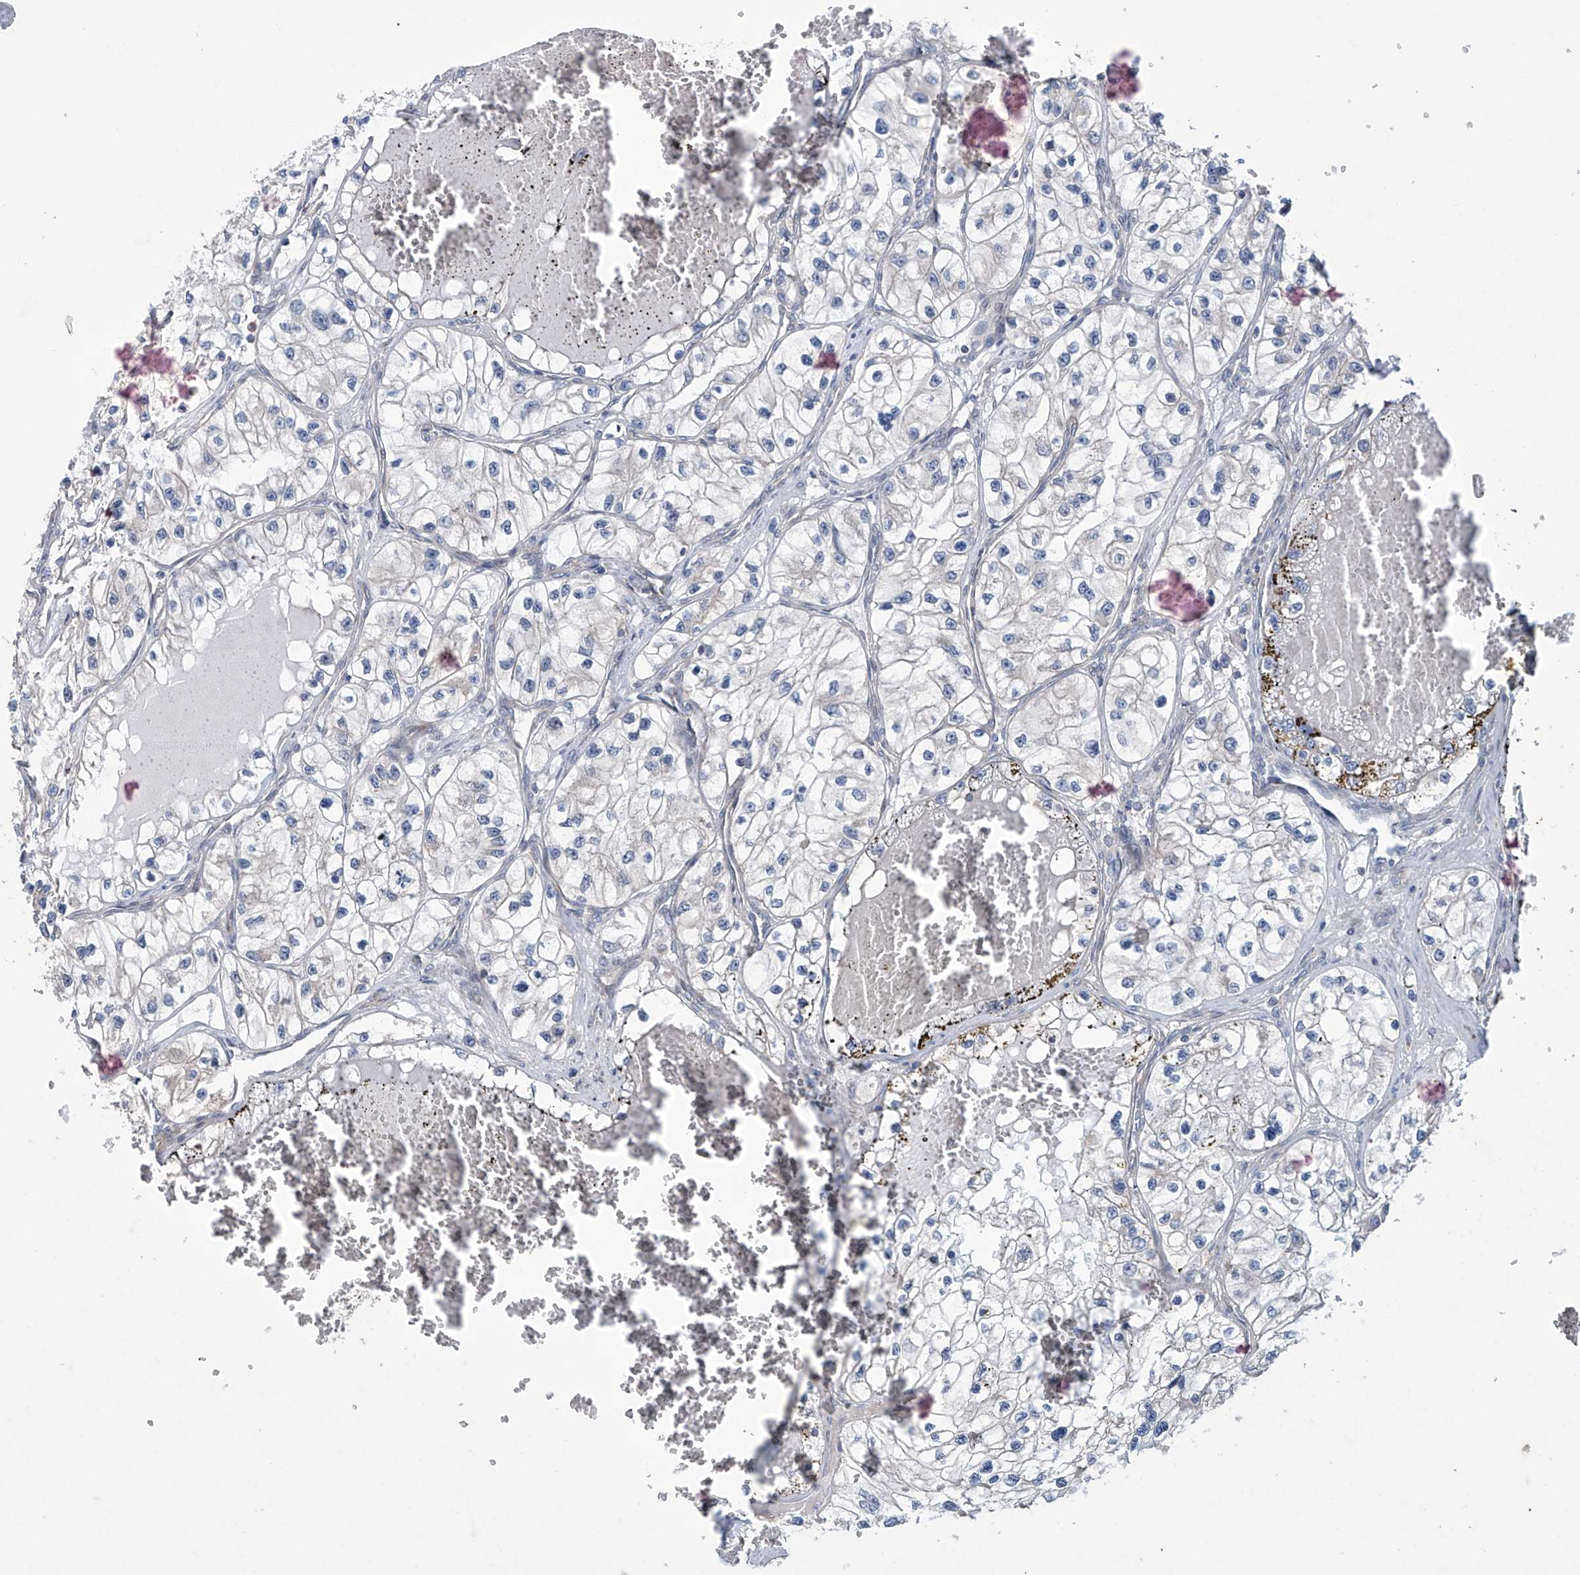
{"staining": {"intensity": "negative", "quantity": "none", "location": "none"}, "tissue": "renal cancer", "cell_type": "Tumor cells", "image_type": "cancer", "snomed": [{"axis": "morphology", "description": "Adenocarcinoma, NOS"}, {"axis": "topography", "description": "Kidney"}], "caption": "The photomicrograph exhibits no significant expression in tumor cells of renal adenocarcinoma.", "gene": "TRIM60", "patient": {"sex": "female", "age": 57}}